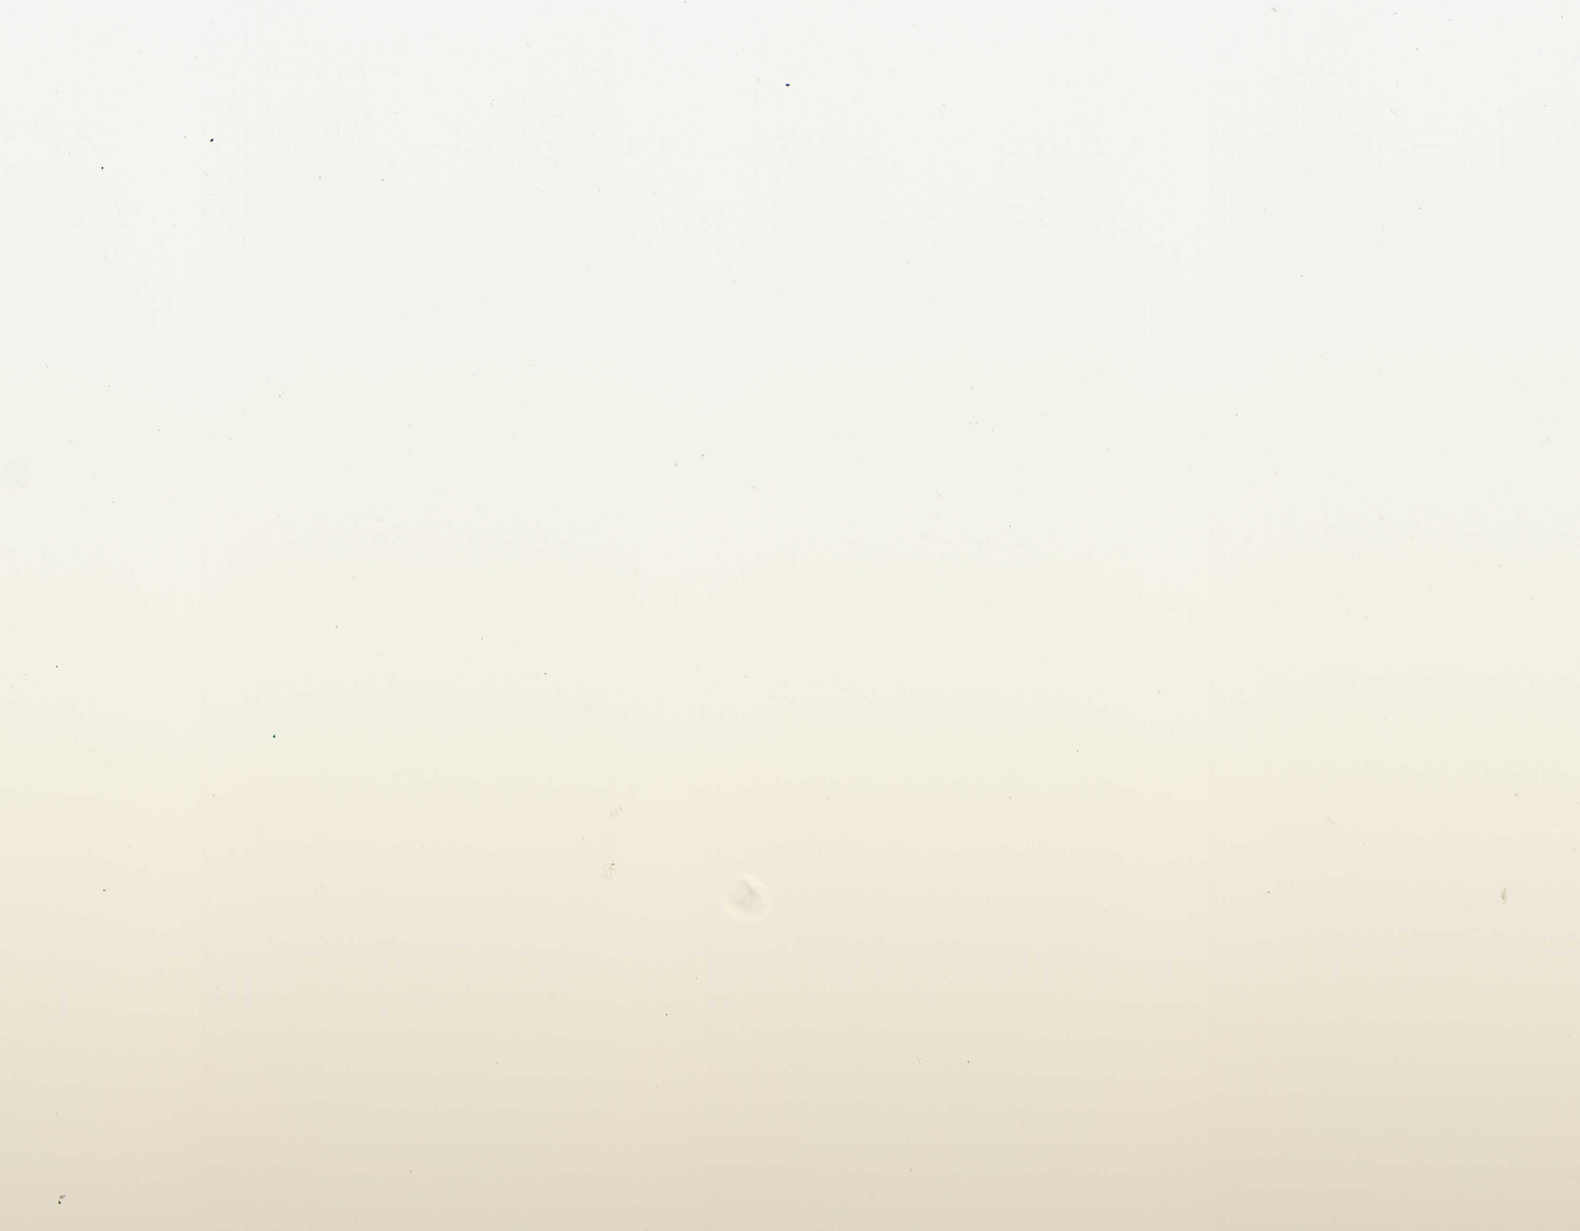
{"staining": {"intensity": "weak", "quantity": ">75%", "location": "cytoplasmic/membranous"}, "tissue": "thyroid gland", "cell_type": "Glandular cells", "image_type": "normal", "snomed": [{"axis": "morphology", "description": "Normal tissue, NOS"}, {"axis": "morphology", "description": "Papillary adenocarcinoma, NOS"}, {"axis": "topography", "description": "Thyroid gland"}], "caption": "DAB (3,3'-diaminobenzidine) immunohistochemical staining of unremarkable thyroid gland demonstrates weak cytoplasmic/membranous protein positivity in approximately >75% of glandular cells.", "gene": "CD74", "patient": {"sex": "female", "age": 30}}